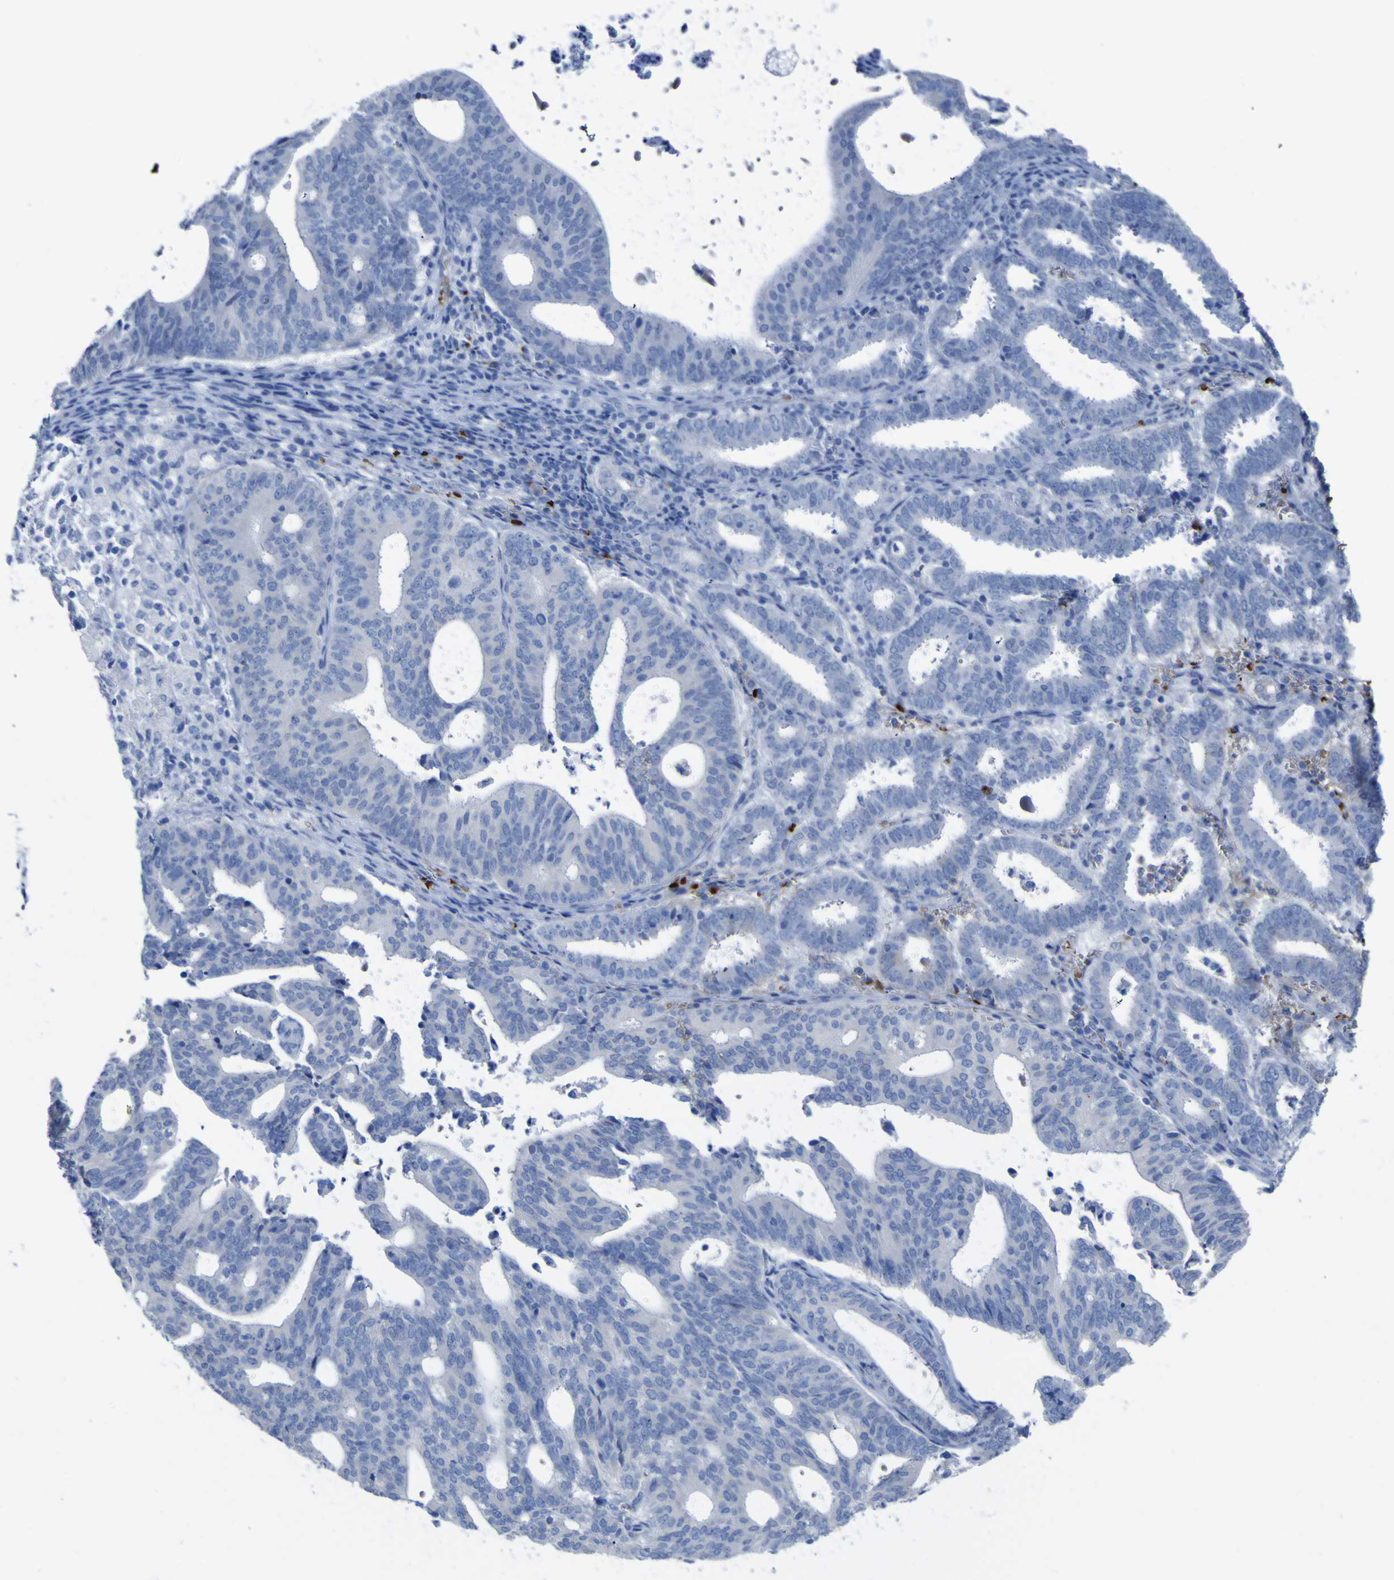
{"staining": {"intensity": "negative", "quantity": "none", "location": "none"}, "tissue": "endometrial cancer", "cell_type": "Tumor cells", "image_type": "cancer", "snomed": [{"axis": "morphology", "description": "Adenocarcinoma, NOS"}, {"axis": "topography", "description": "Uterus"}], "caption": "Image shows no significant protein expression in tumor cells of endometrial cancer.", "gene": "GCM1", "patient": {"sex": "female", "age": 83}}